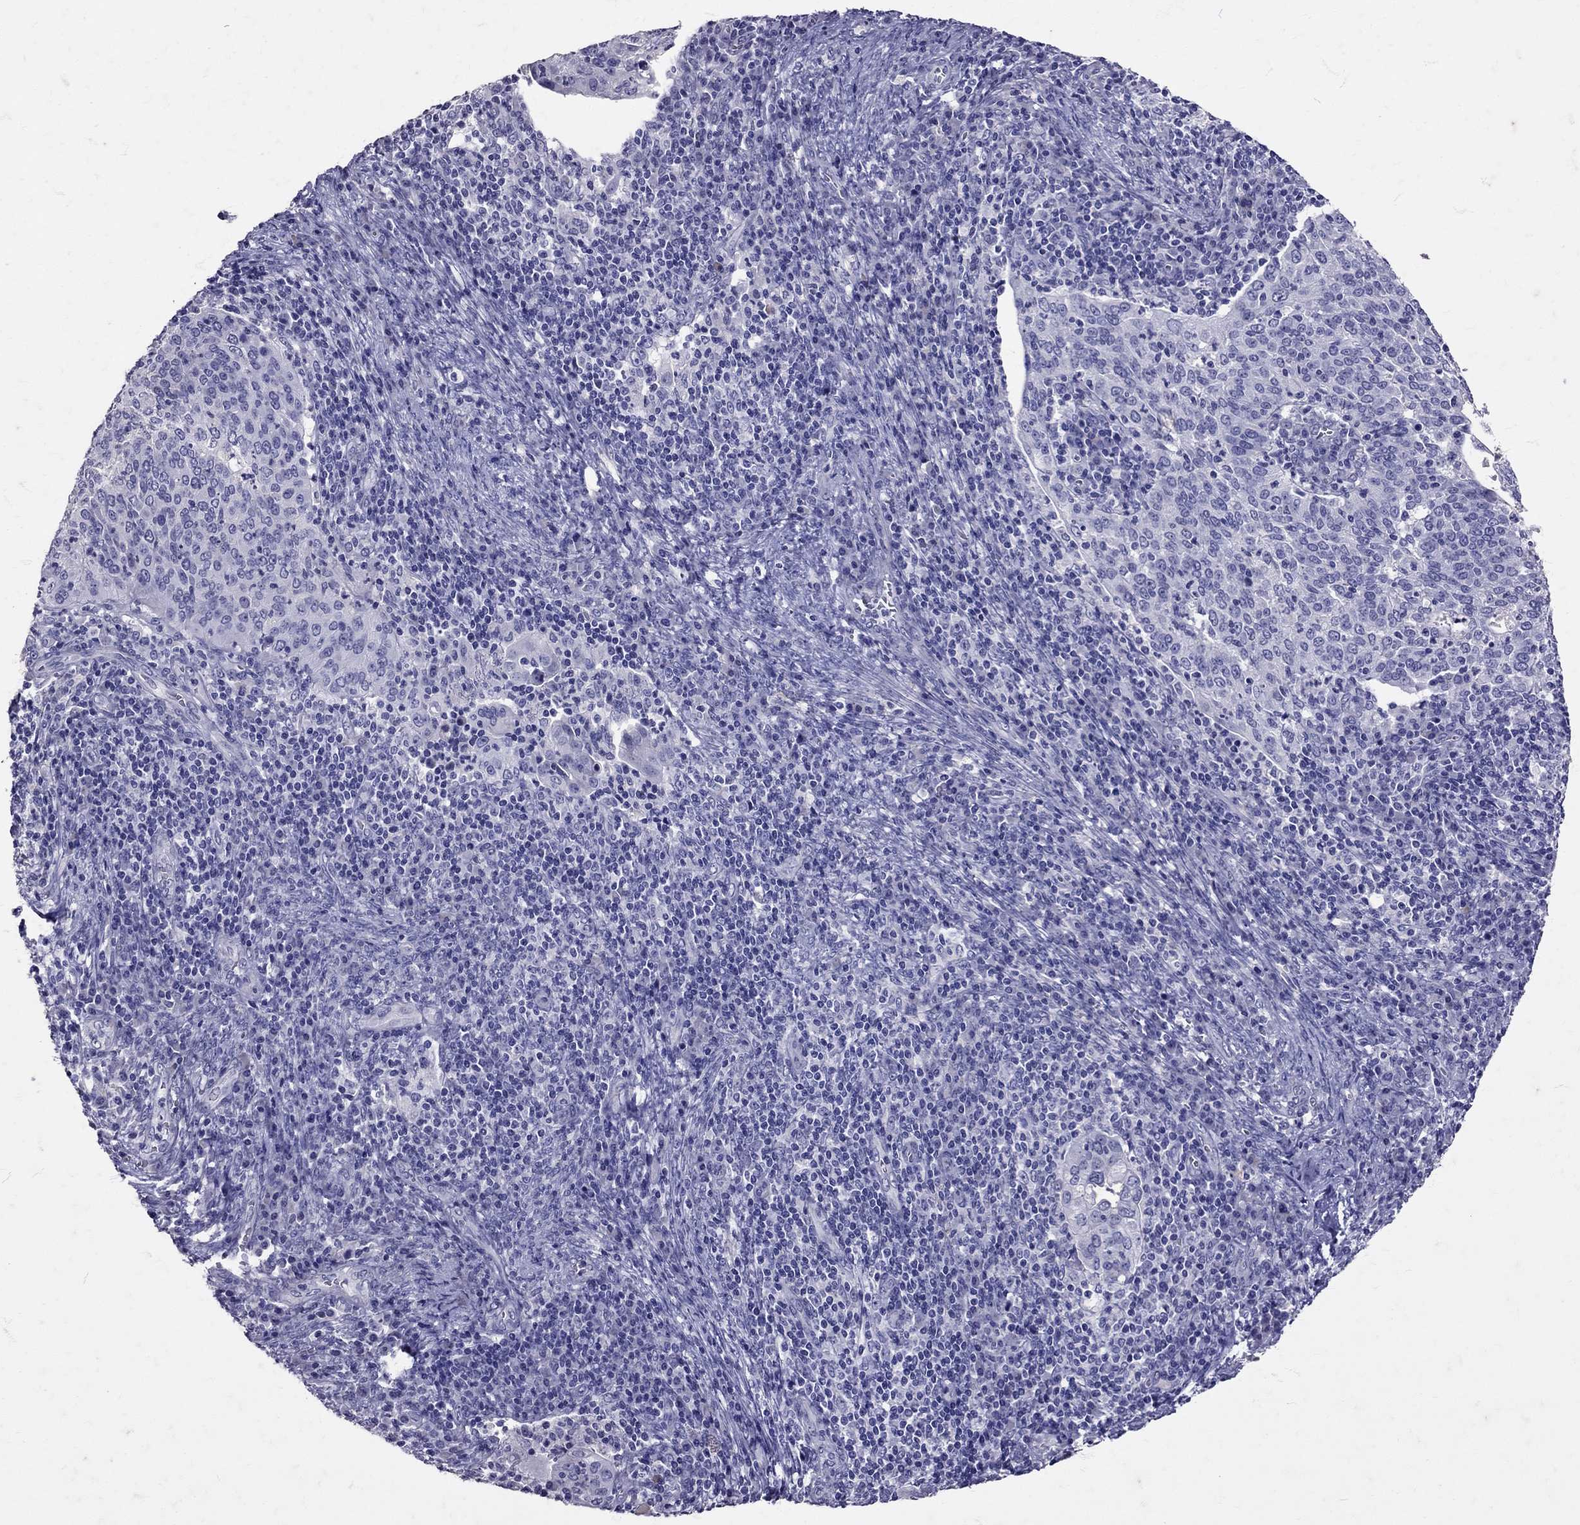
{"staining": {"intensity": "negative", "quantity": "none", "location": "none"}, "tissue": "cervical cancer", "cell_type": "Tumor cells", "image_type": "cancer", "snomed": [{"axis": "morphology", "description": "Squamous cell carcinoma, NOS"}, {"axis": "topography", "description": "Cervix"}], "caption": "Immunohistochemistry (IHC) of cervical cancer reveals no staining in tumor cells.", "gene": "SST", "patient": {"sex": "female", "age": 39}}